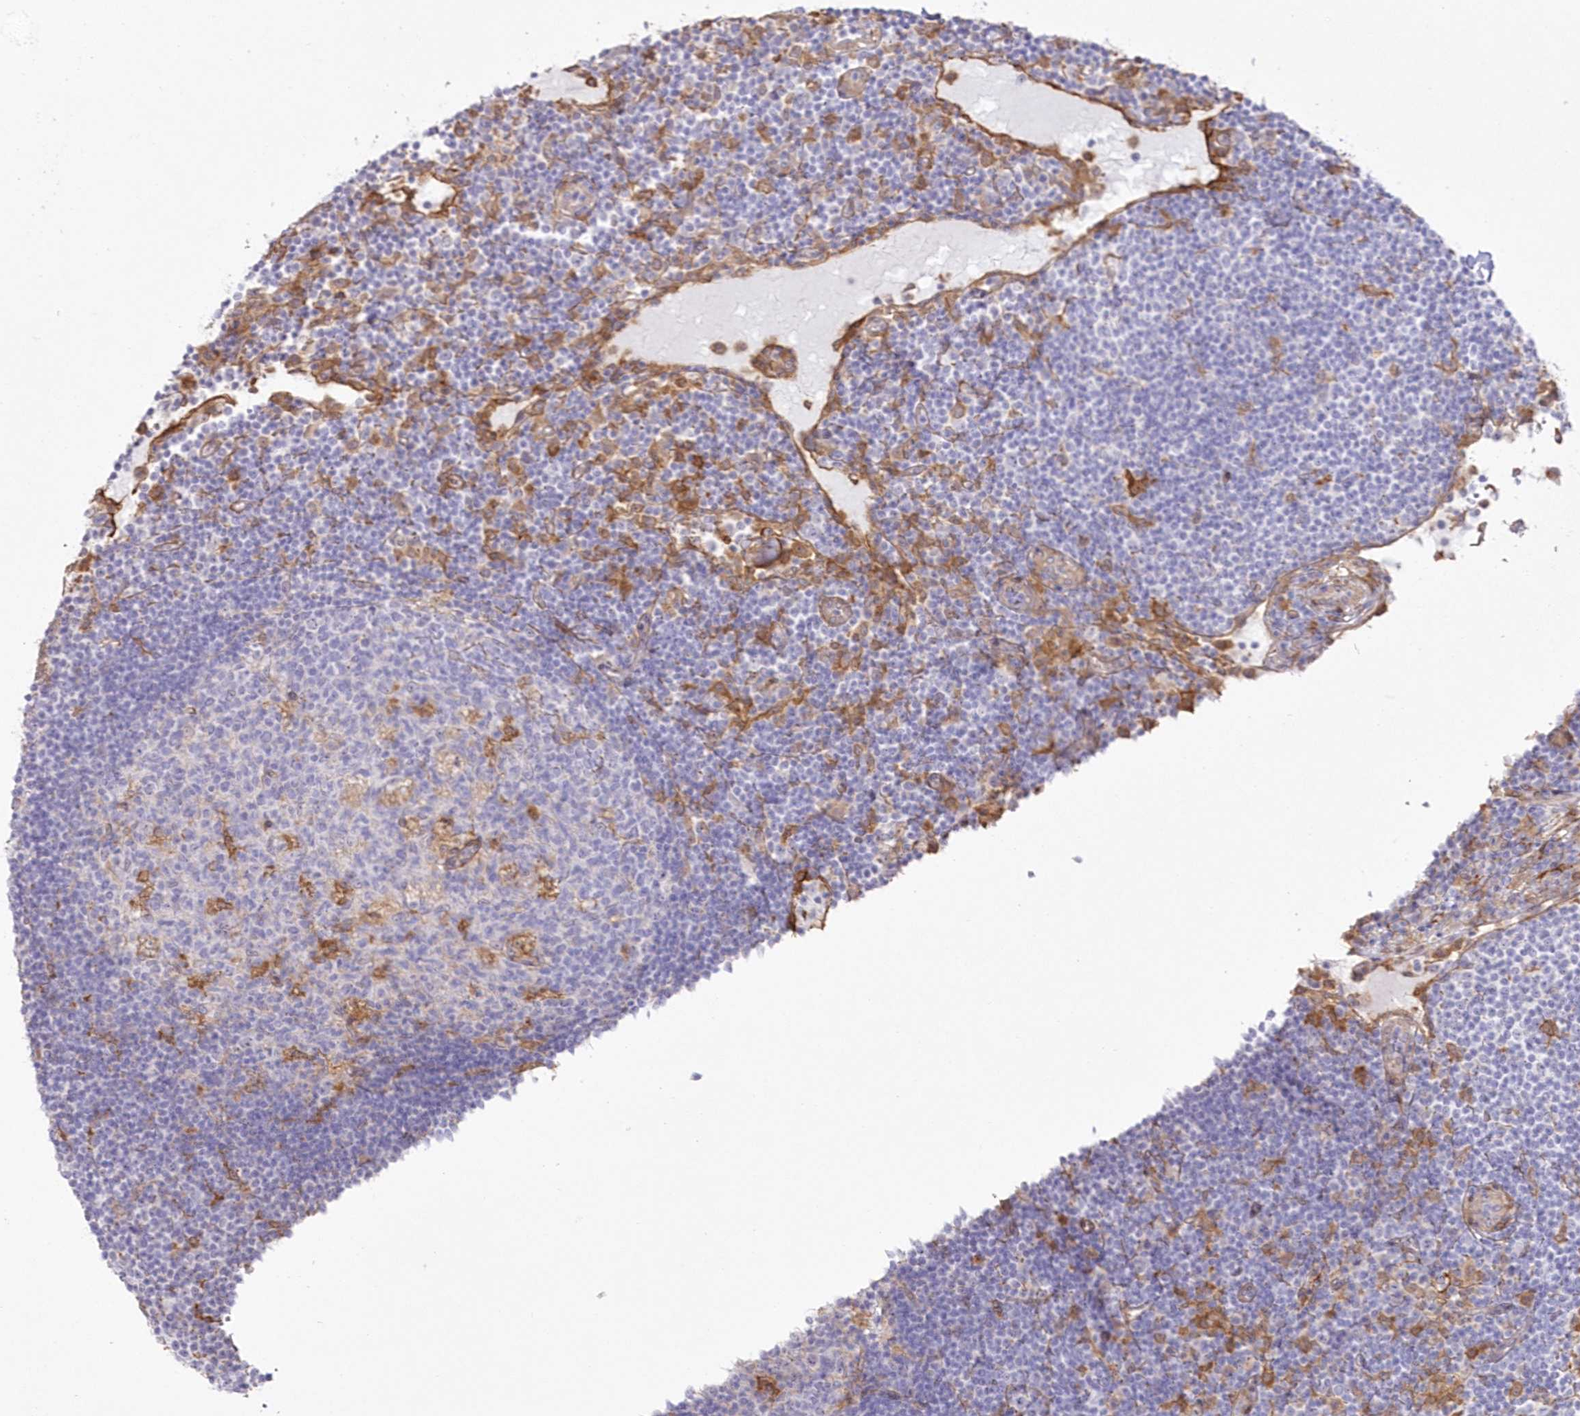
{"staining": {"intensity": "weak", "quantity": "<25%", "location": "cytoplasmic/membranous"}, "tissue": "lymph node", "cell_type": "Germinal center cells", "image_type": "normal", "snomed": [{"axis": "morphology", "description": "Normal tissue, NOS"}, {"axis": "topography", "description": "Lymph node"}], "caption": "This is an immunohistochemistry (IHC) micrograph of benign human lymph node. There is no expression in germinal center cells.", "gene": "SH3PXD2B", "patient": {"sex": "female", "age": 53}}